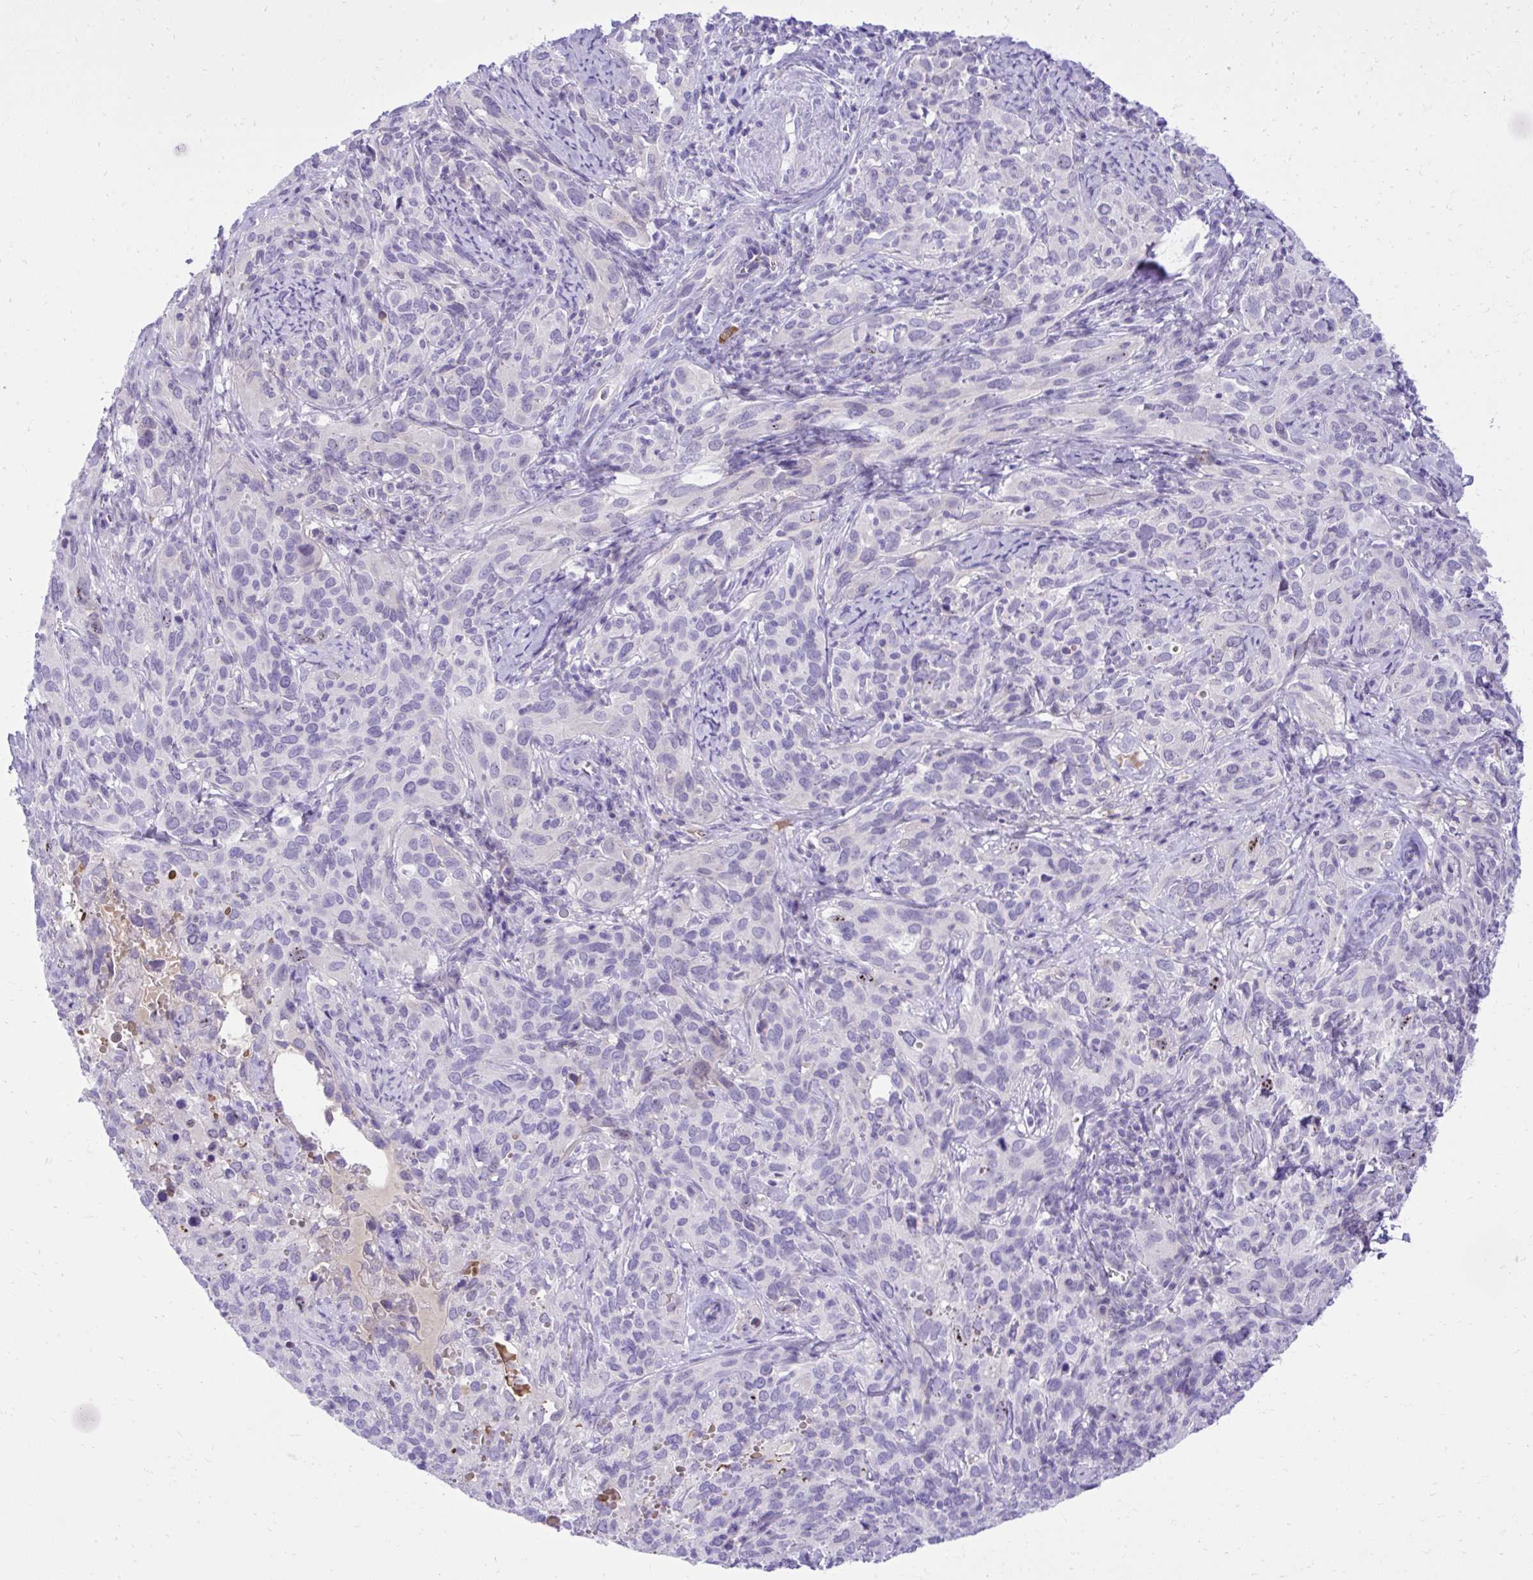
{"staining": {"intensity": "moderate", "quantity": "<25%", "location": "nuclear"}, "tissue": "cervical cancer", "cell_type": "Tumor cells", "image_type": "cancer", "snomed": [{"axis": "morphology", "description": "Squamous cell carcinoma, NOS"}, {"axis": "topography", "description": "Cervix"}], "caption": "Cervical cancer stained with DAB IHC exhibits low levels of moderate nuclear staining in approximately <25% of tumor cells.", "gene": "PITPNM3", "patient": {"sex": "female", "age": 51}}